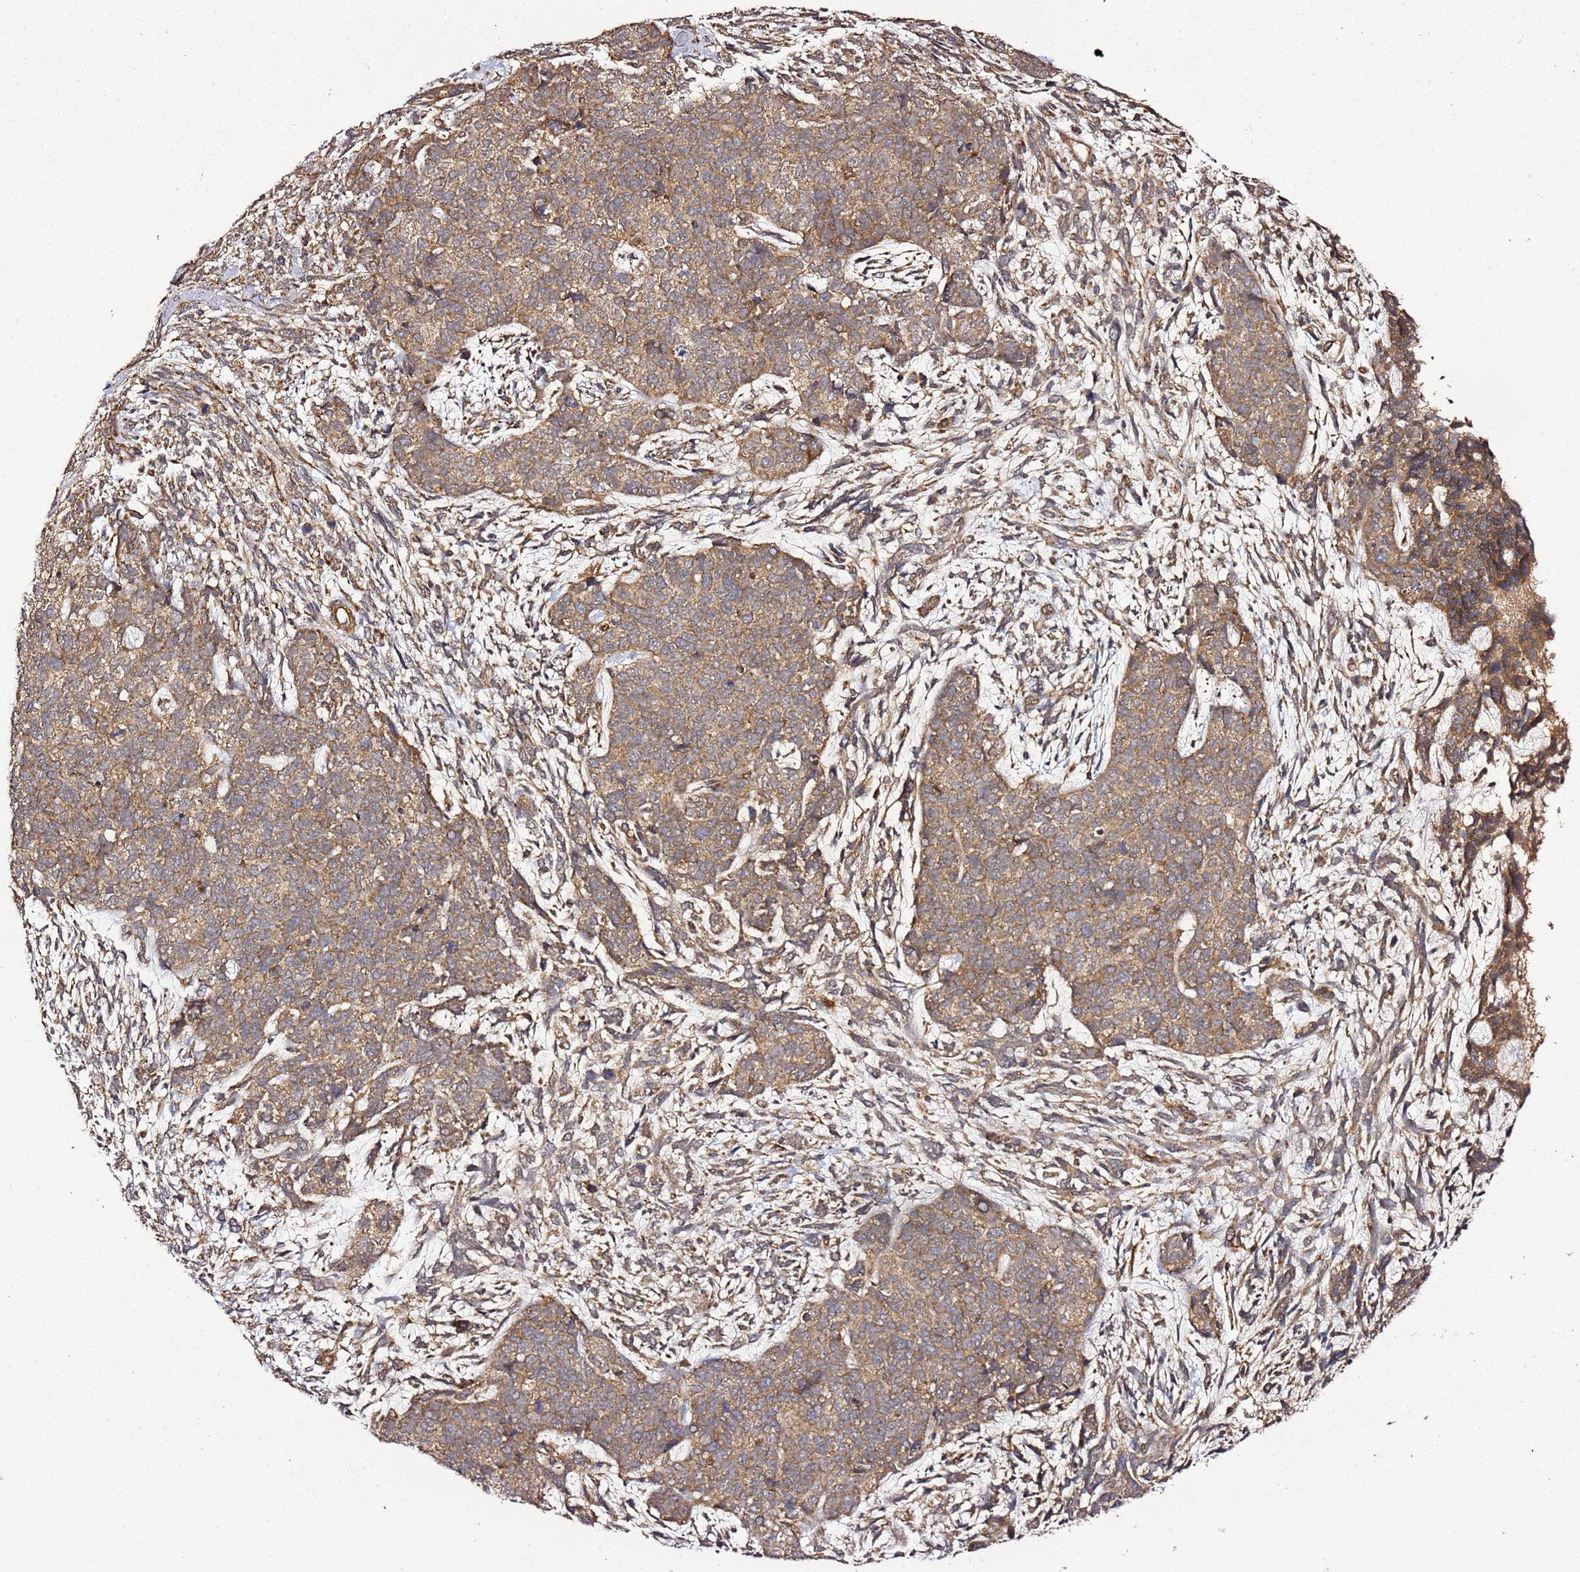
{"staining": {"intensity": "moderate", "quantity": ">75%", "location": "cytoplasmic/membranous"}, "tissue": "cervical cancer", "cell_type": "Tumor cells", "image_type": "cancer", "snomed": [{"axis": "morphology", "description": "Squamous cell carcinoma, NOS"}, {"axis": "topography", "description": "Cervix"}], "caption": "Cervical cancer (squamous cell carcinoma) stained with IHC exhibits moderate cytoplasmic/membranous positivity in about >75% of tumor cells.", "gene": "TM2D2", "patient": {"sex": "female", "age": 63}}